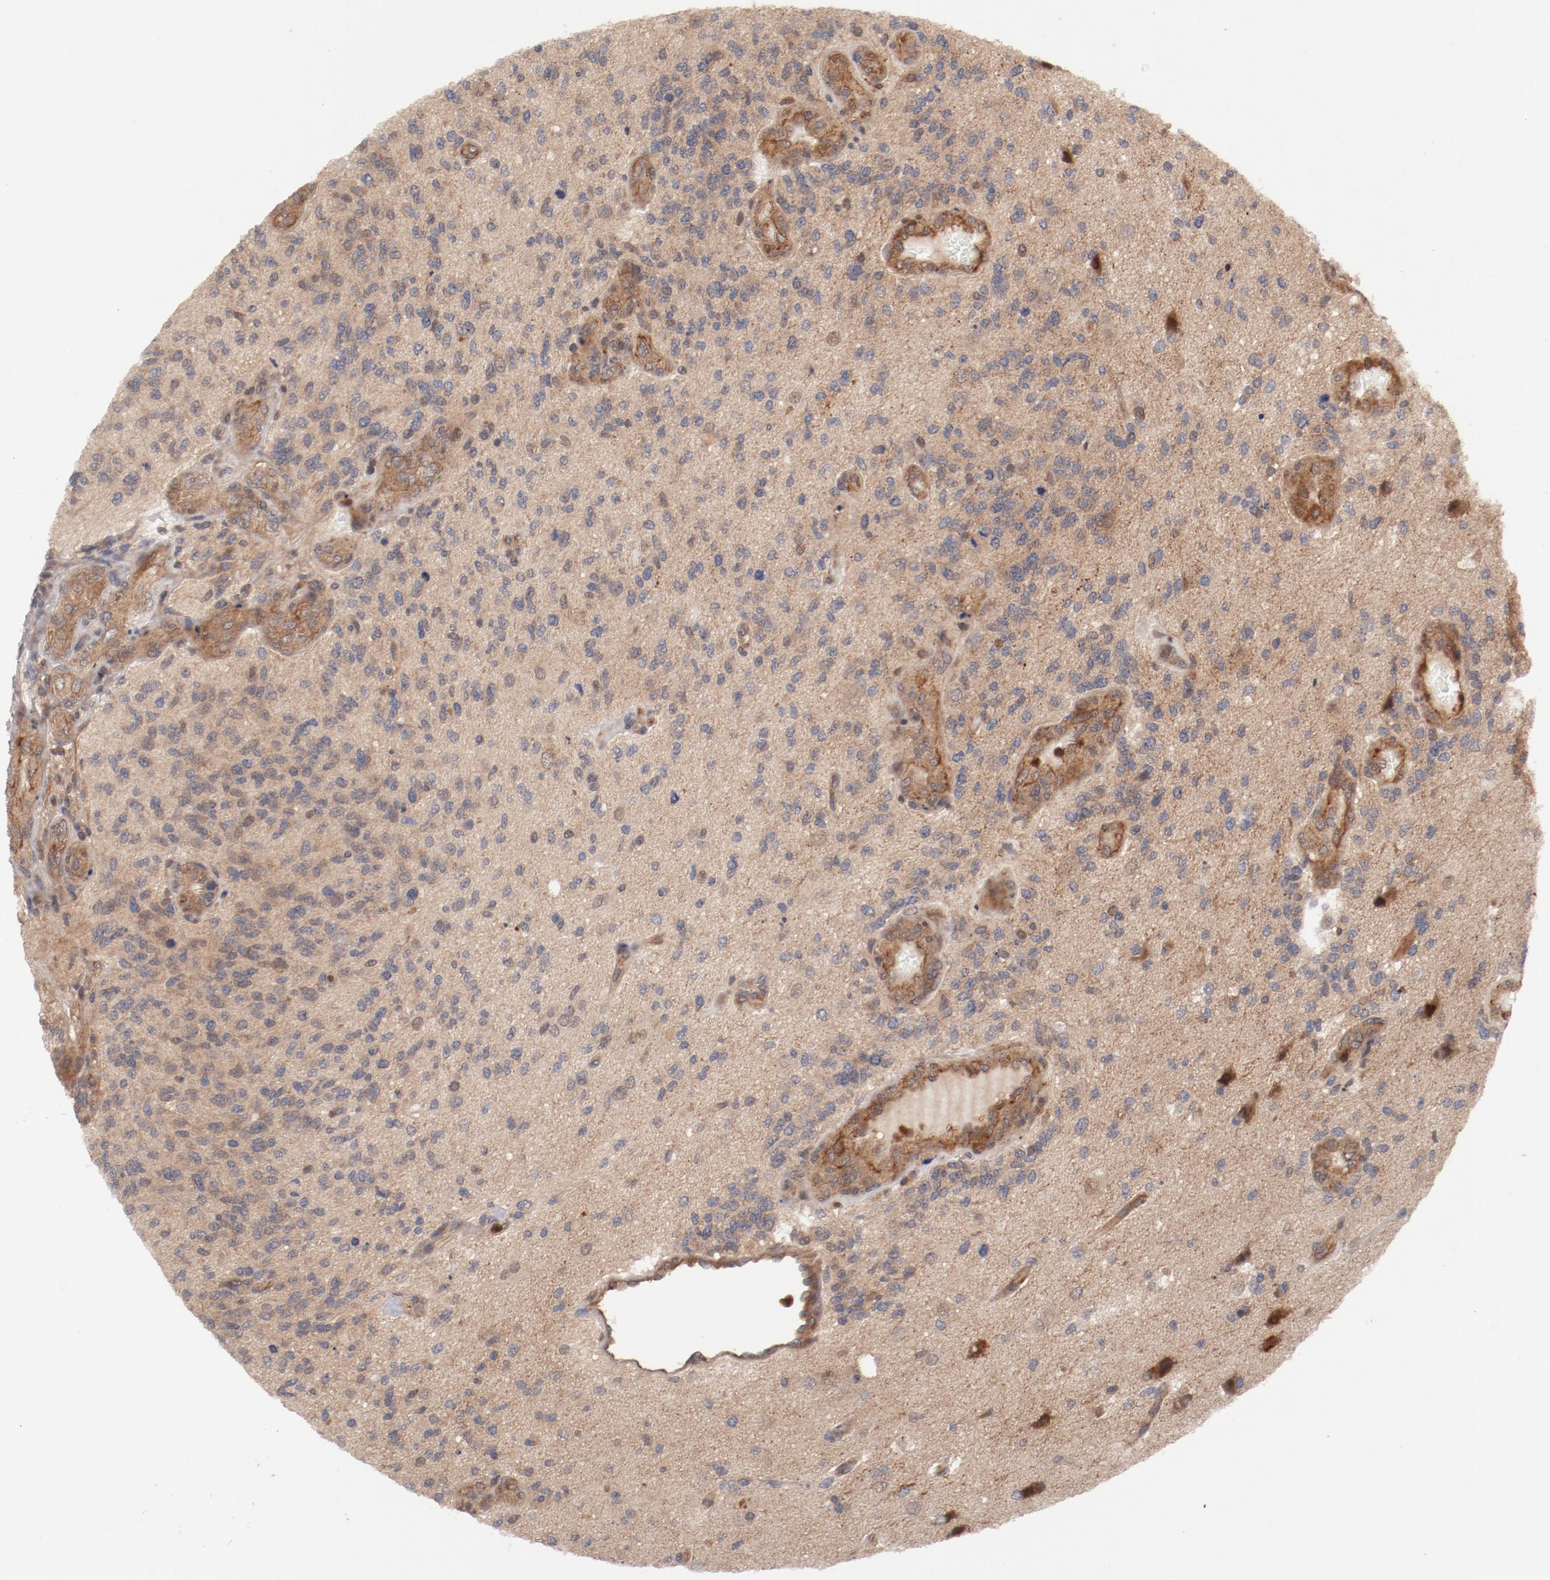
{"staining": {"intensity": "moderate", "quantity": ">75%", "location": "cytoplasmic/membranous"}, "tissue": "glioma", "cell_type": "Tumor cells", "image_type": "cancer", "snomed": [{"axis": "morphology", "description": "Normal tissue, NOS"}, {"axis": "morphology", "description": "Glioma, malignant, High grade"}, {"axis": "topography", "description": "Cerebral cortex"}], "caption": "Moderate cytoplasmic/membranous staining is present in approximately >75% of tumor cells in high-grade glioma (malignant).", "gene": "GUF1", "patient": {"sex": "male", "age": 75}}